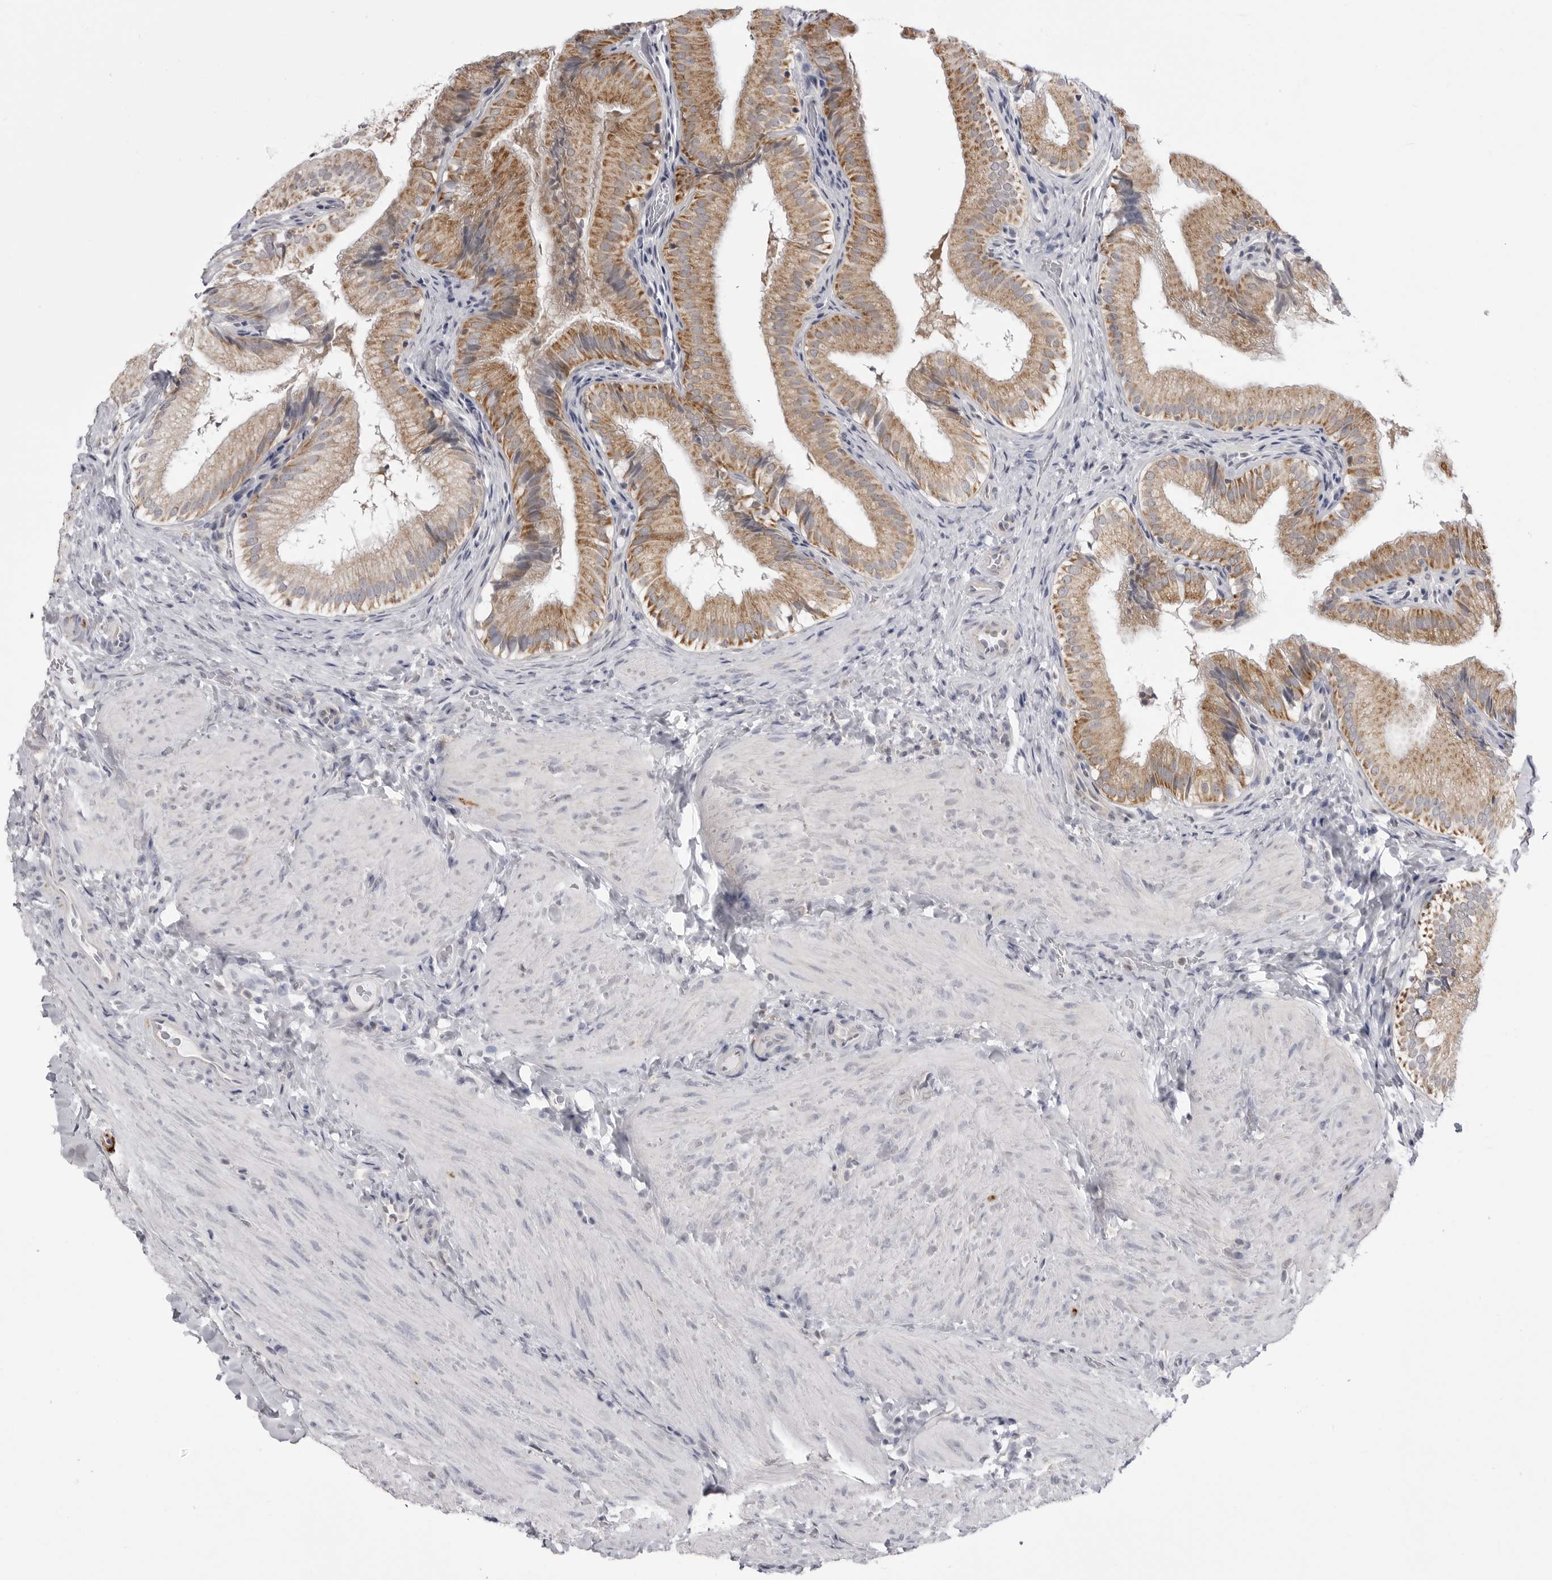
{"staining": {"intensity": "moderate", "quantity": ">75%", "location": "cytoplasmic/membranous"}, "tissue": "gallbladder", "cell_type": "Glandular cells", "image_type": "normal", "snomed": [{"axis": "morphology", "description": "Normal tissue, NOS"}, {"axis": "topography", "description": "Gallbladder"}], "caption": "Gallbladder stained with DAB (3,3'-diaminobenzidine) immunohistochemistry exhibits medium levels of moderate cytoplasmic/membranous staining in about >75% of glandular cells. (Brightfield microscopy of DAB IHC at high magnification).", "gene": "FH", "patient": {"sex": "female", "age": 30}}